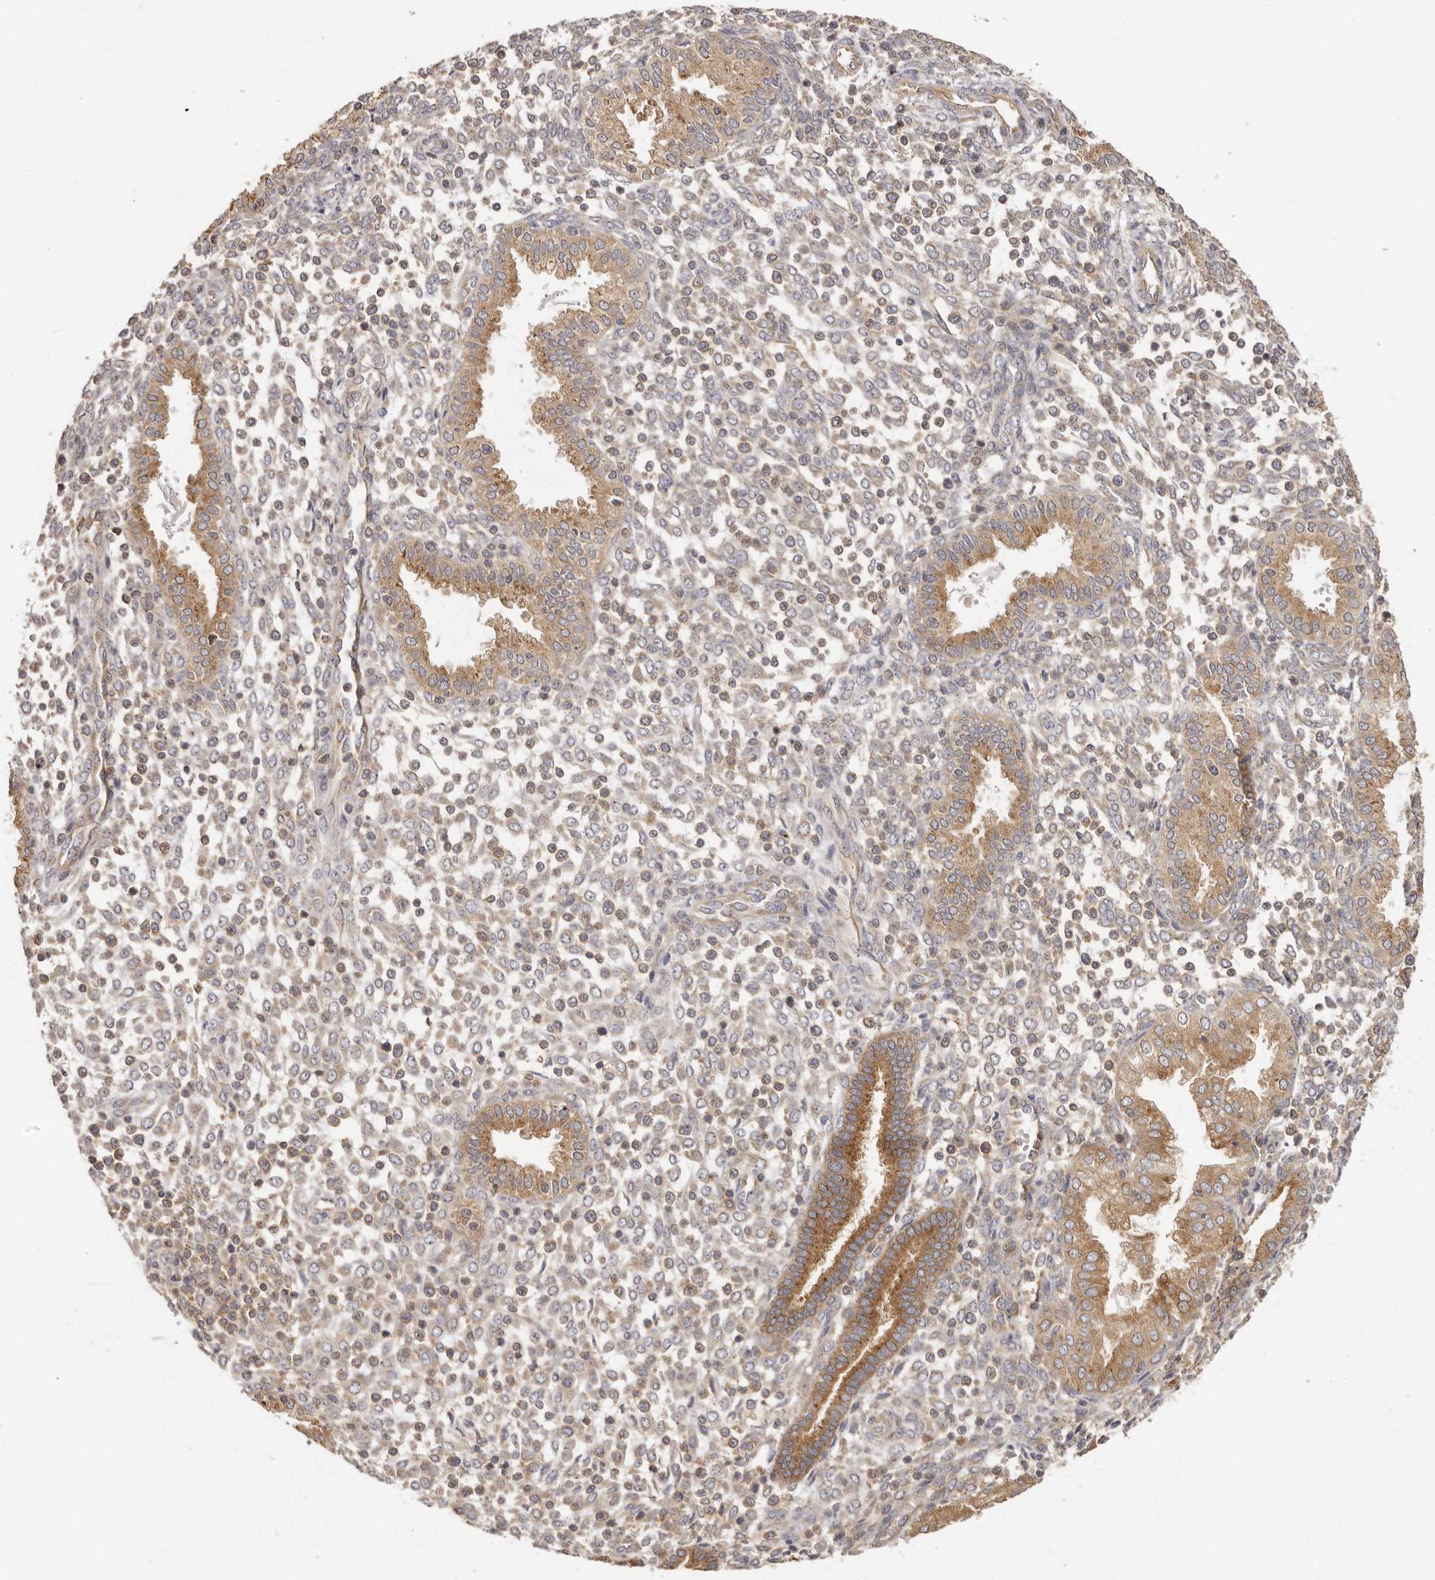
{"staining": {"intensity": "weak", "quantity": "25%-75%", "location": "cytoplasmic/membranous"}, "tissue": "endometrium", "cell_type": "Cells in endometrial stroma", "image_type": "normal", "snomed": [{"axis": "morphology", "description": "Normal tissue, NOS"}, {"axis": "topography", "description": "Endometrium"}], "caption": "The image shows immunohistochemical staining of unremarkable endometrium. There is weak cytoplasmic/membranous positivity is present in approximately 25%-75% of cells in endometrial stroma. The staining was performed using DAB (3,3'-diaminobenzidine) to visualize the protein expression in brown, while the nuclei were stained in blue with hematoxylin (Magnification: 20x).", "gene": "EEF1E1", "patient": {"sex": "female", "age": 53}}